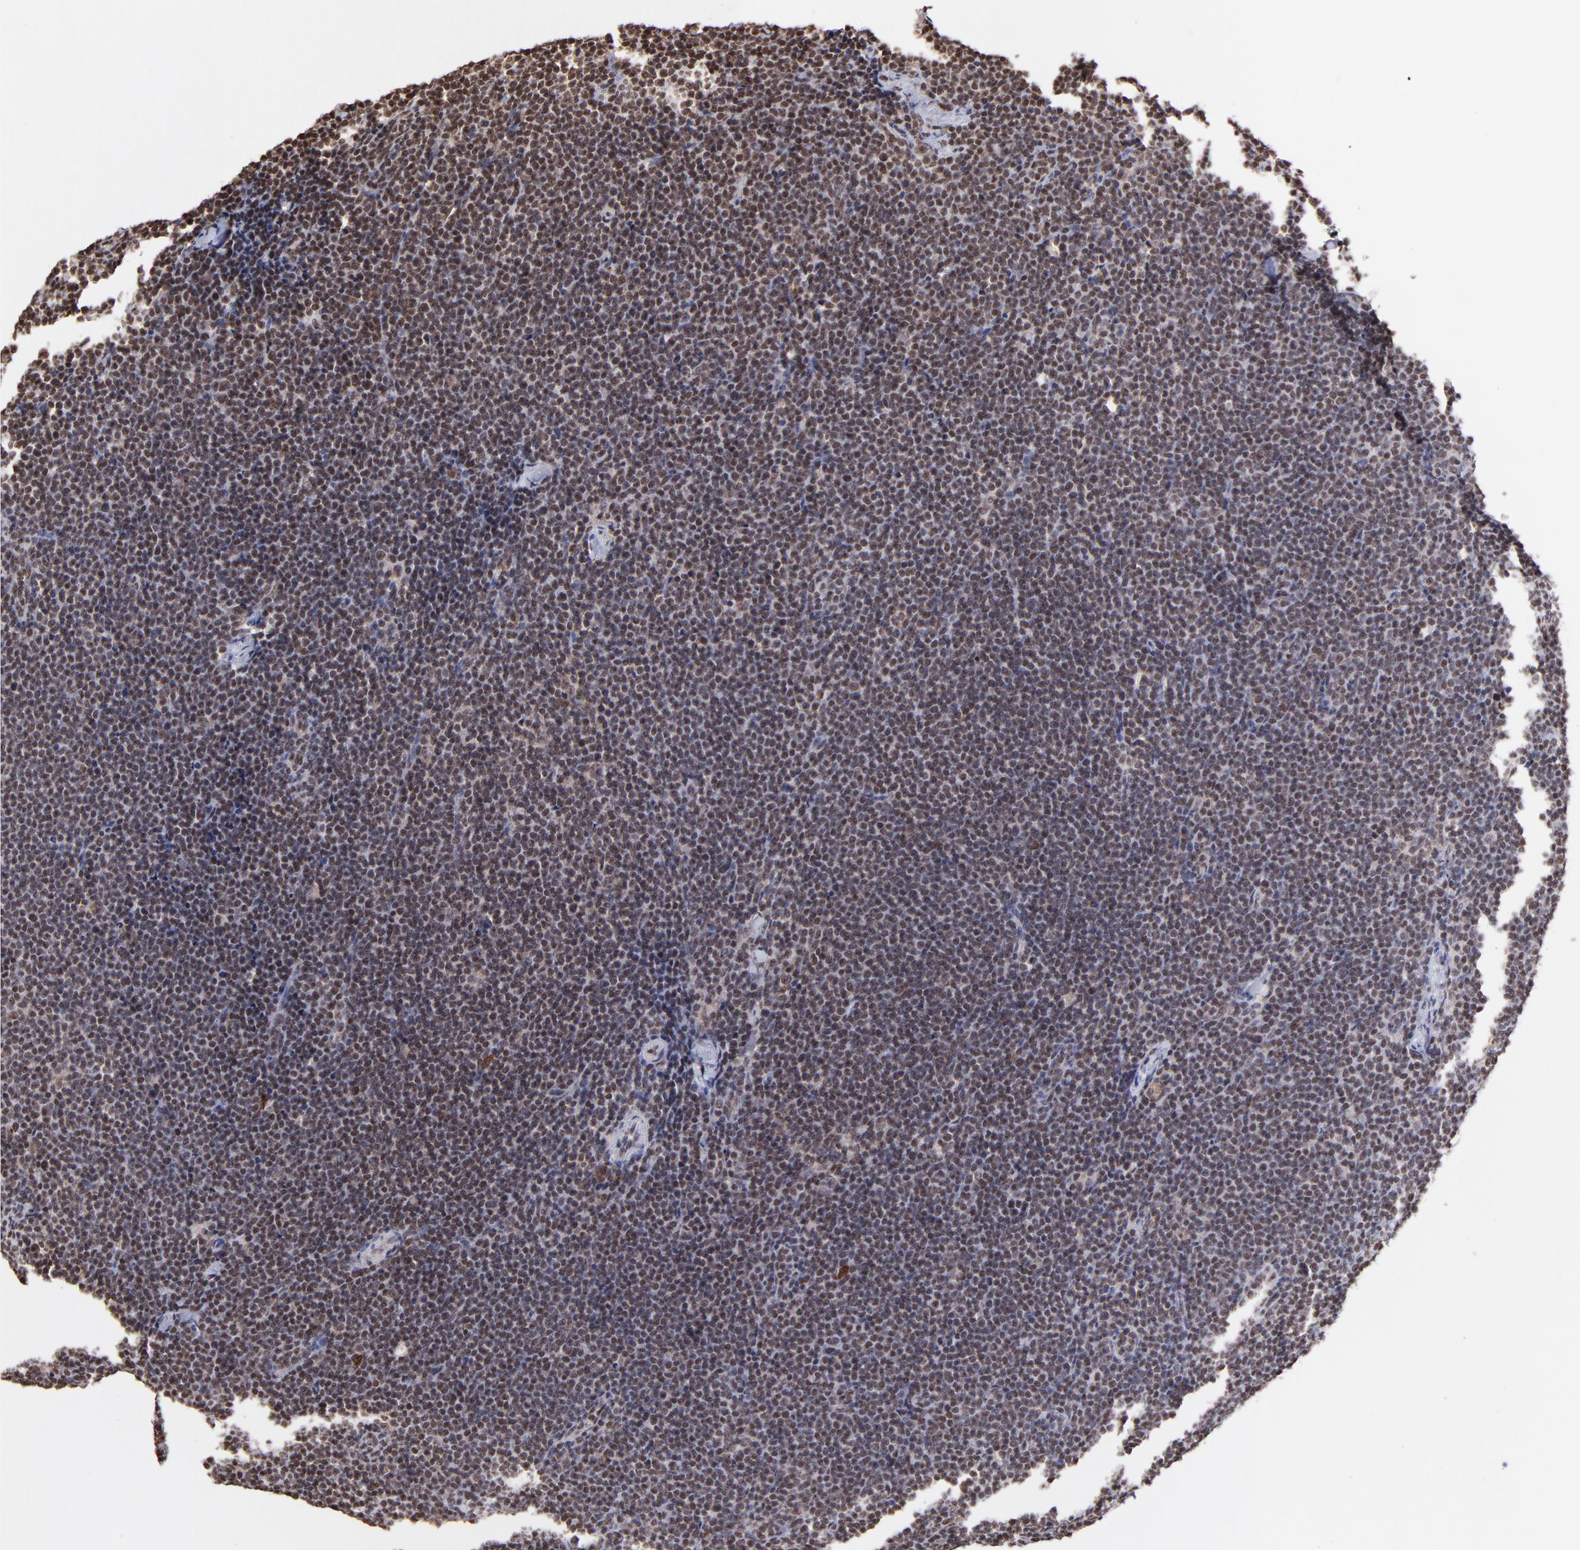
{"staining": {"intensity": "strong", "quantity": ">75%", "location": "nuclear"}, "tissue": "lymphoma", "cell_type": "Tumor cells", "image_type": "cancer", "snomed": [{"axis": "morphology", "description": "Malignant lymphoma, non-Hodgkin's type, High grade"}, {"axis": "topography", "description": "Lymph node"}], "caption": "About >75% of tumor cells in human lymphoma reveal strong nuclear protein staining as visualized by brown immunohistochemical staining.", "gene": "WDR25", "patient": {"sex": "female", "age": 58}}